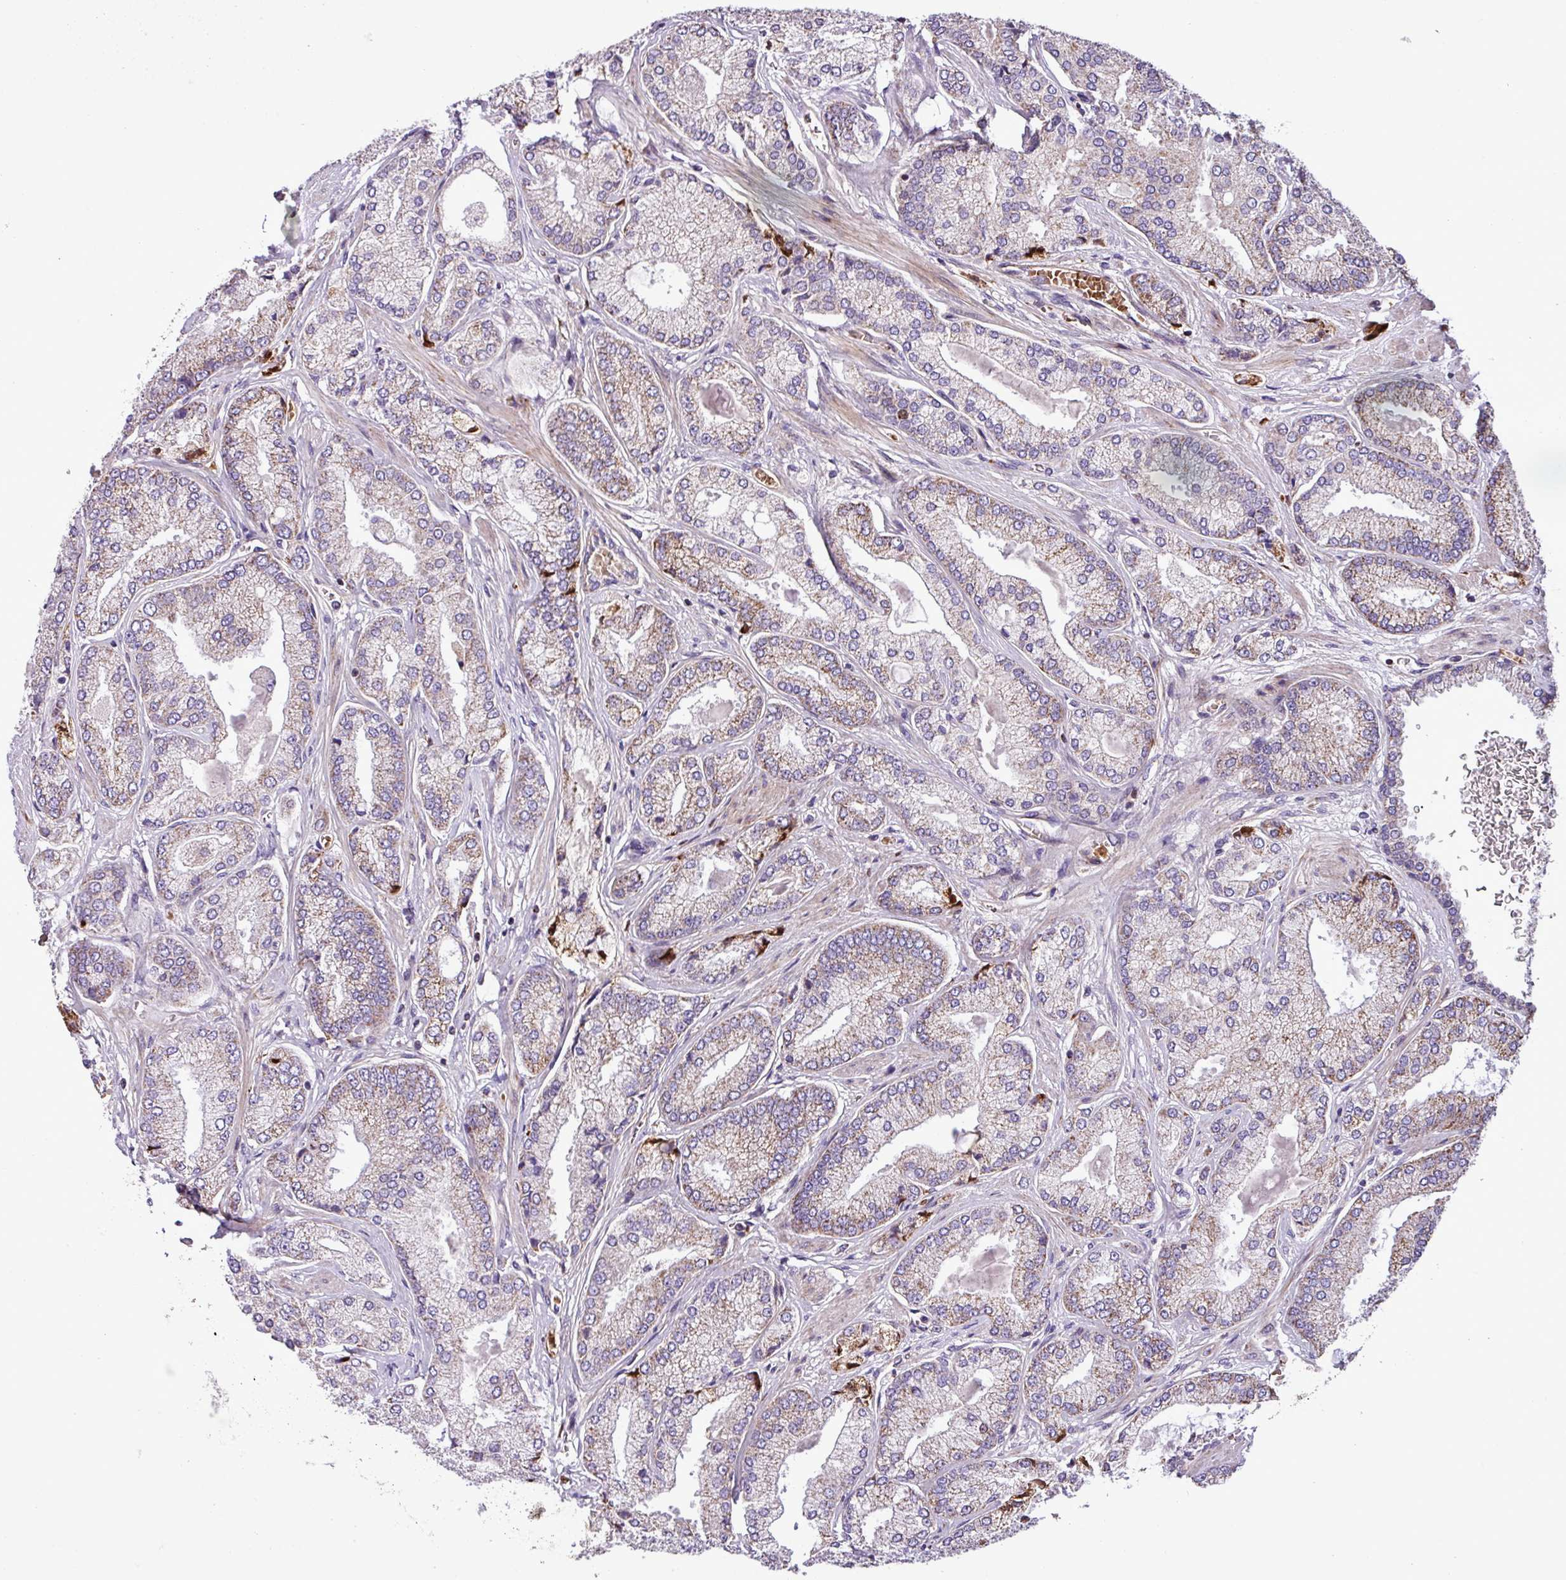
{"staining": {"intensity": "weak", "quantity": "25%-75%", "location": "cytoplasmic/membranous"}, "tissue": "prostate cancer", "cell_type": "Tumor cells", "image_type": "cancer", "snomed": [{"axis": "morphology", "description": "Adenocarcinoma, High grade"}, {"axis": "topography", "description": "Prostate"}], "caption": "A brown stain highlights weak cytoplasmic/membranous expression of a protein in prostate cancer tumor cells.", "gene": "FAM183A", "patient": {"sex": "male", "age": 68}}